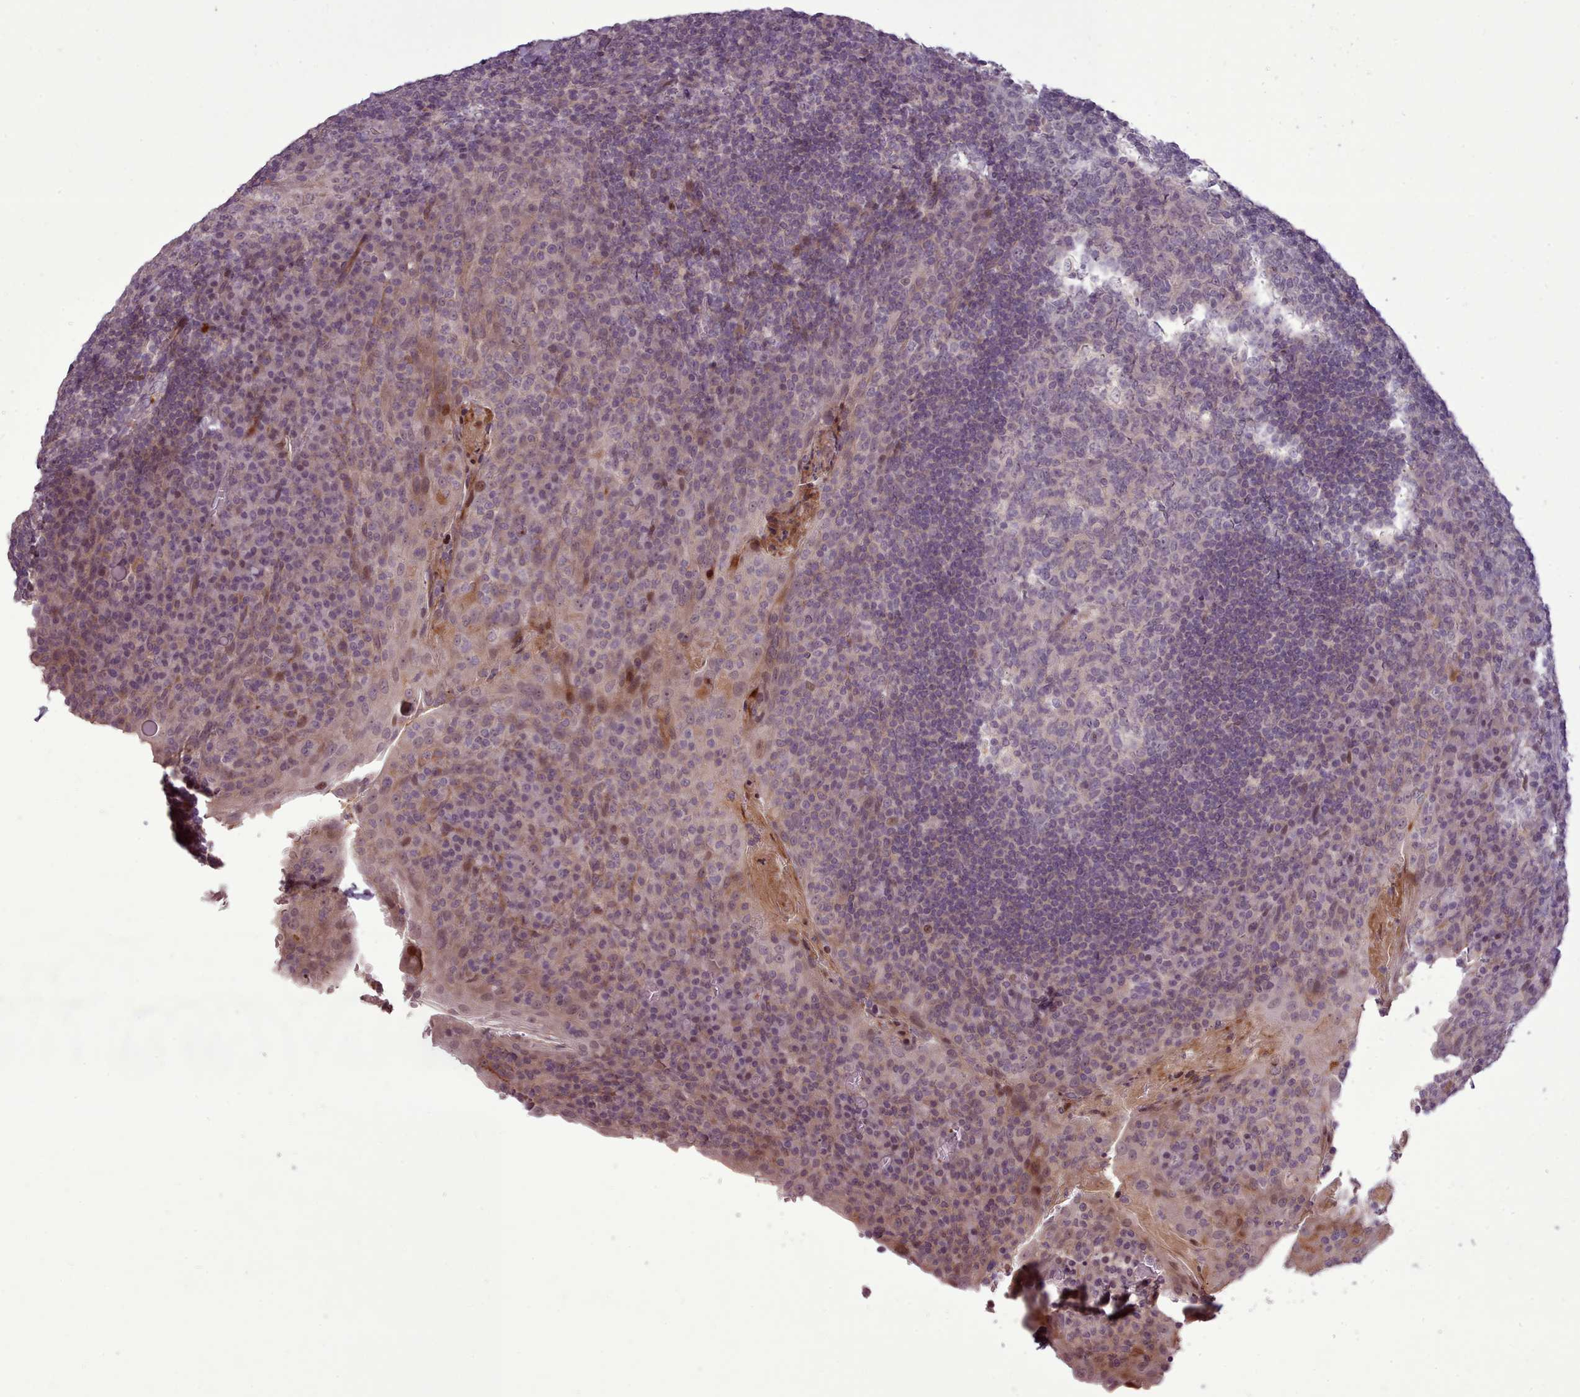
{"staining": {"intensity": "negative", "quantity": "none", "location": "none"}, "tissue": "tonsil", "cell_type": "Germinal center cells", "image_type": "normal", "snomed": [{"axis": "morphology", "description": "Normal tissue, NOS"}, {"axis": "topography", "description": "Tonsil"}], "caption": "Immunohistochemical staining of unremarkable human tonsil demonstrates no significant expression in germinal center cells.", "gene": "LEFTY1", "patient": {"sex": "male", "age": 17}}